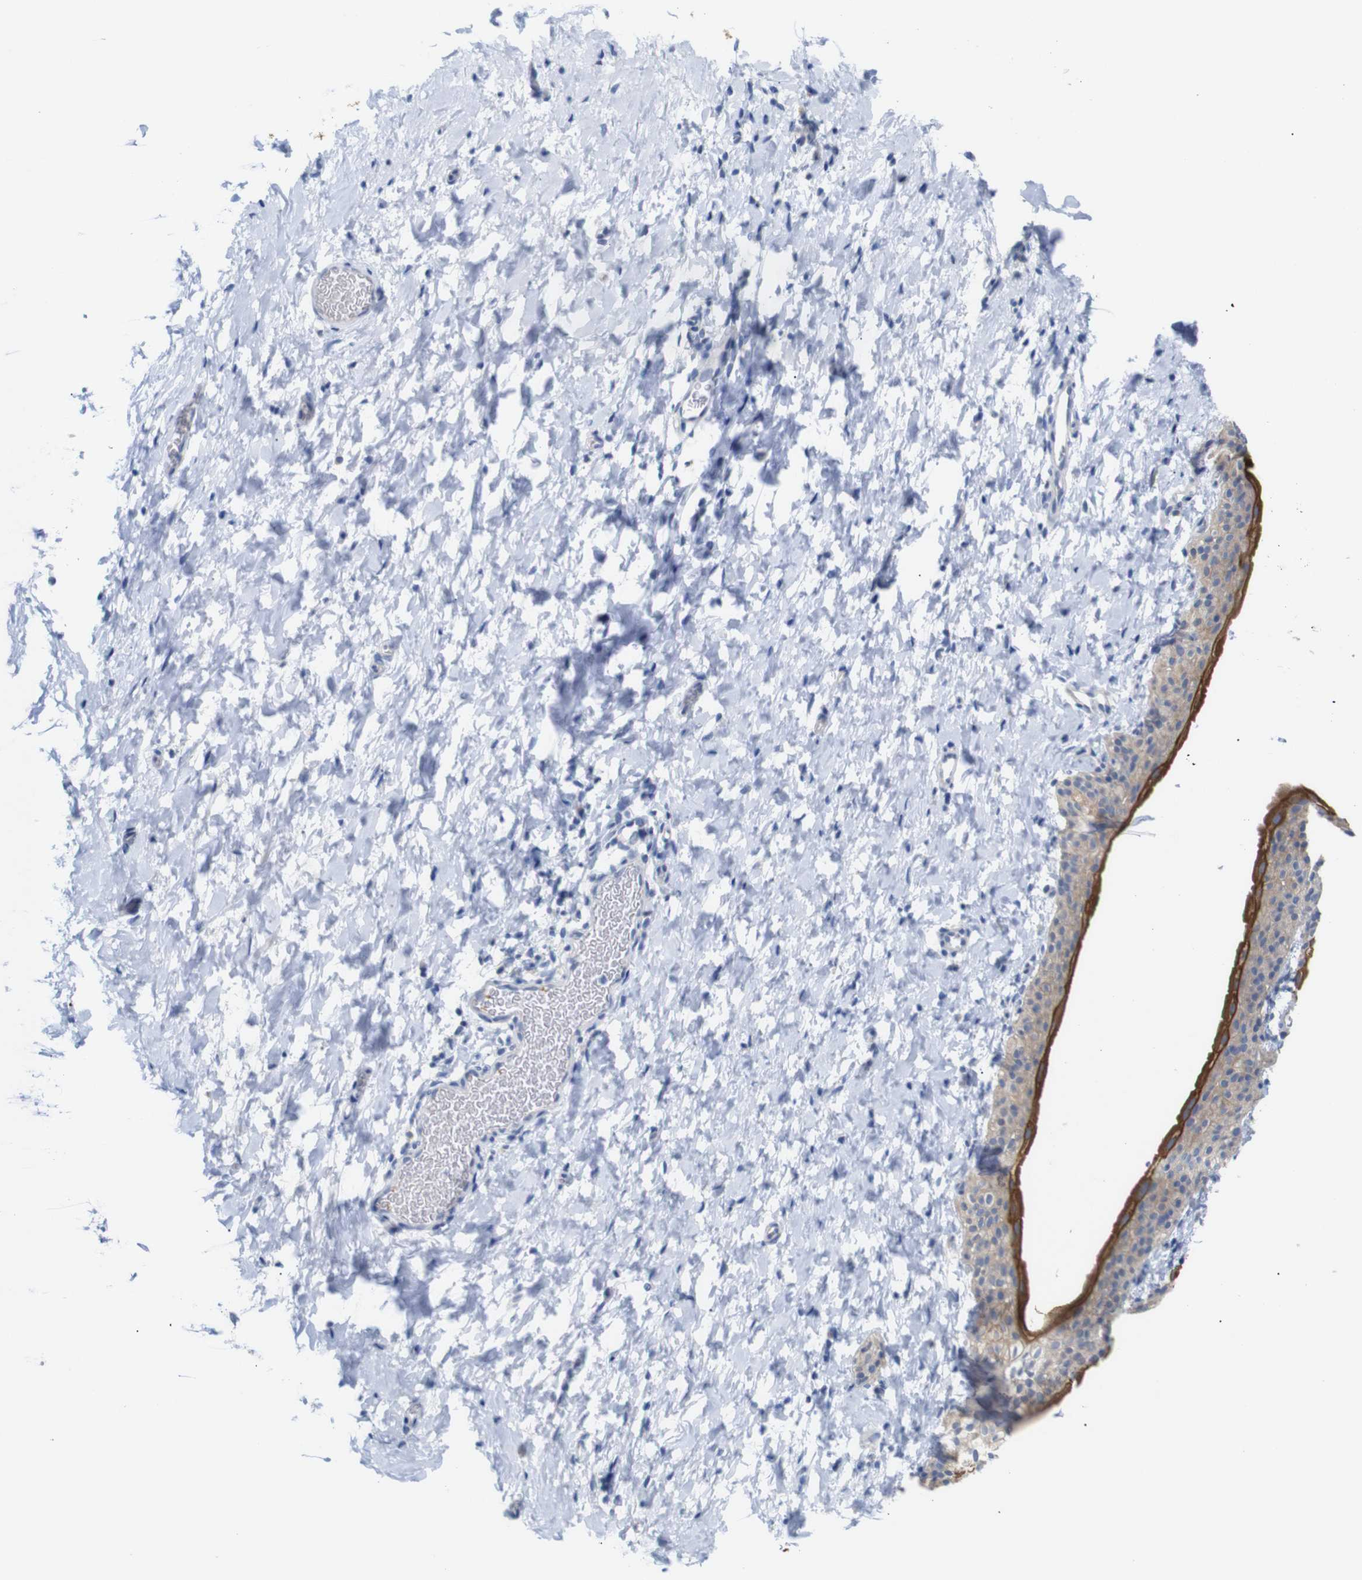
{"staining": {"intensity": "negative", "quantity": "none", "location": "none"}, "tissue": "smooth muscle", "cell_type": "Smooth muscle cells", "image_type": "normal", "snomed": [{"axis": "morphology", "description": "Normal tissue, NOS"}, {"axis": "topography", "description": "Smooth muscle"}], "caption": "IHC photomicrograph of benign smooth muscle stained for a protein (brown), which shows no expression in smooth muscle cells.", "gene": "ALOX15", "patient": {"sex": "male", "age": 16}}